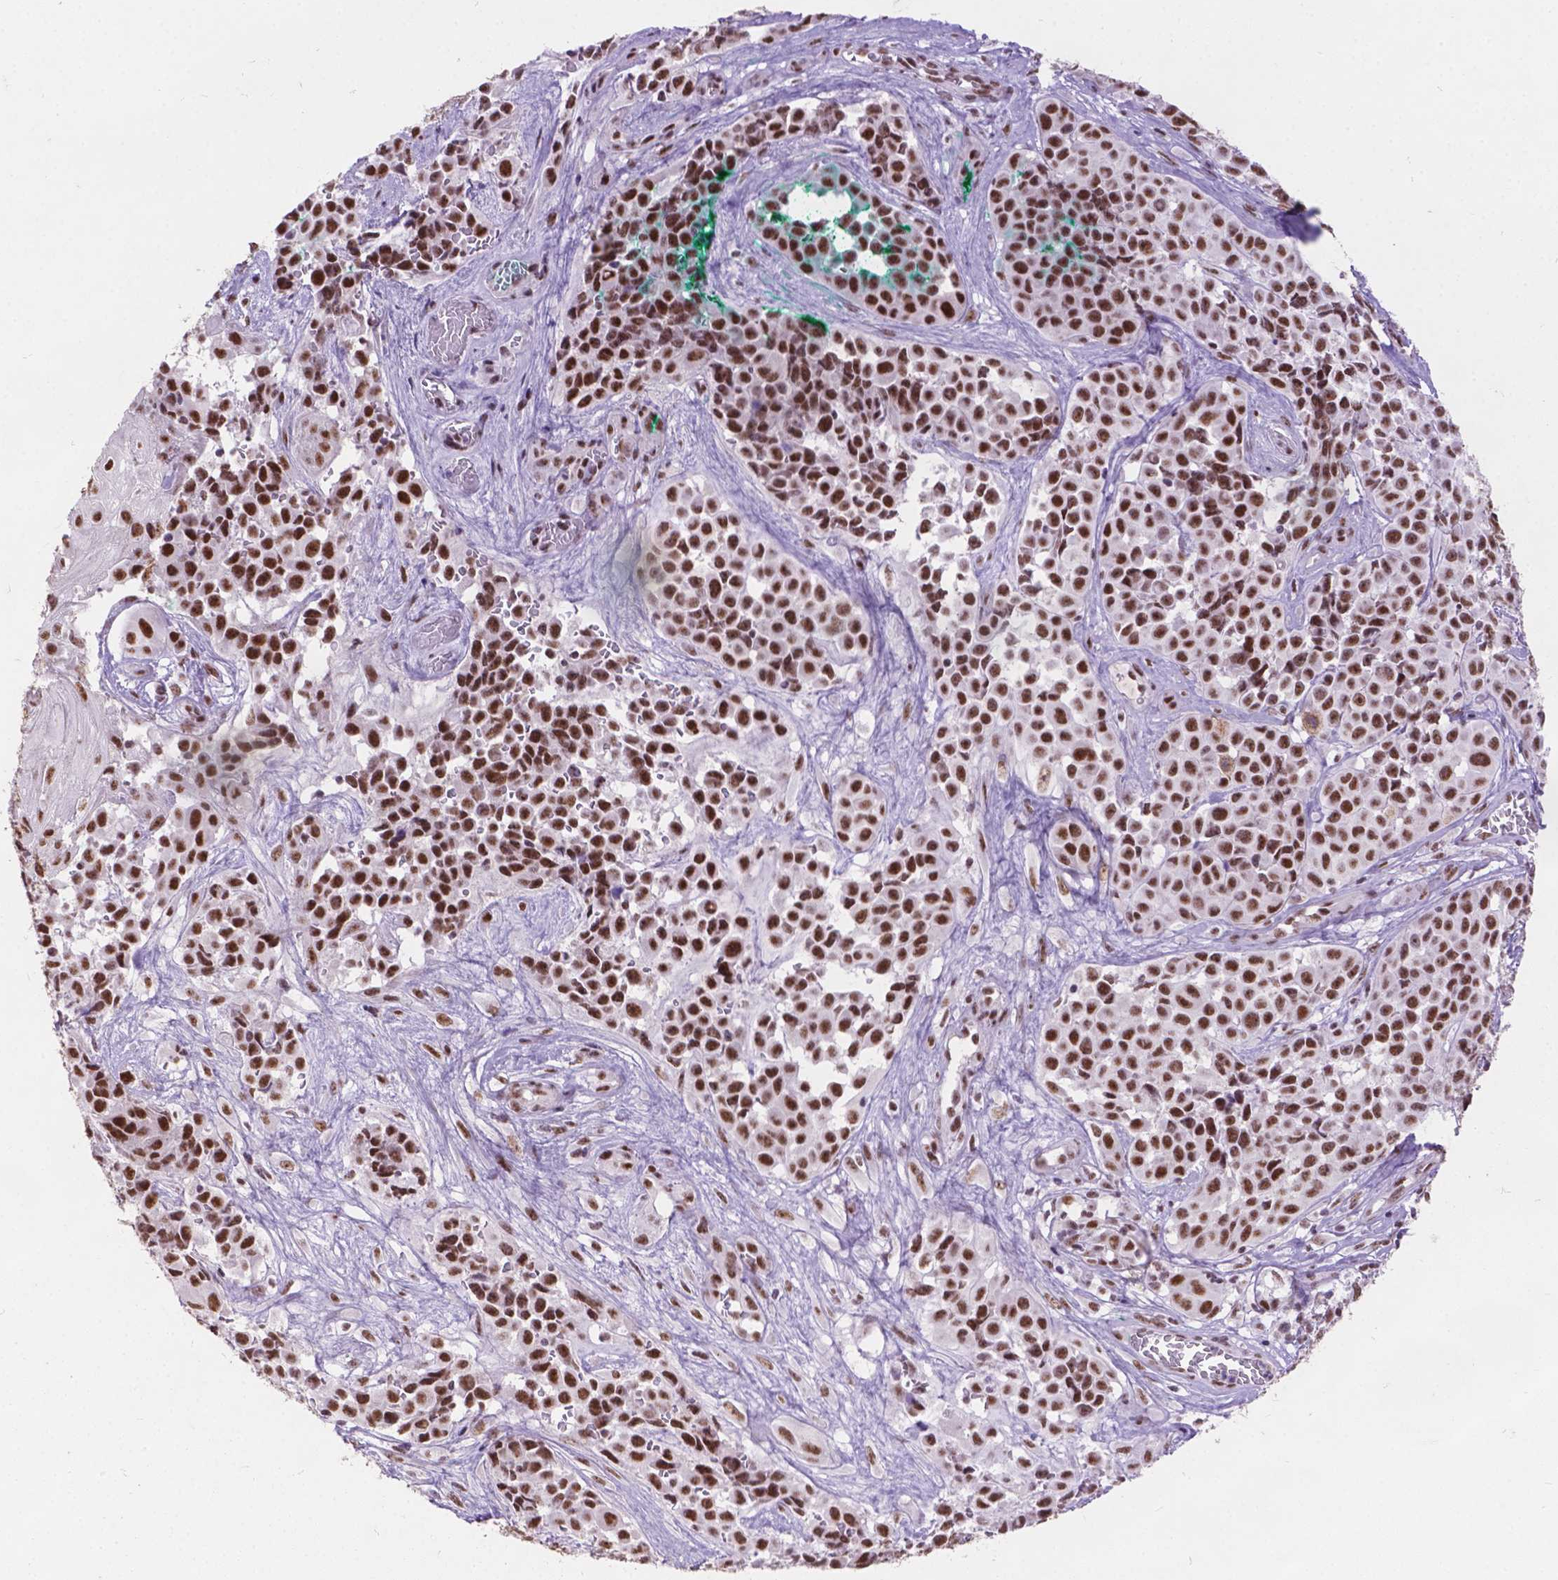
{"staining": {"intensity": "strong", "quantity": ">75%", "location": "nuclear"}, "tissue": "melanoma", "cell_type": "Tumor cells", "image_type": "cancer", "snomed": [{"axis": "morphology", "description": "Malignant melanoma, NOS"}, {"axis": "topography", "description": "Skin"}], "caption": "Immunohistochemical staining of human melanoma displays high levels of strong nuclear protein expression in about >75% of tumor cells. The protein of interest is stained brown, and the nuclei are stained in blue (DAB IHC with brightfield microscopy, high magnification).", "gene": "COIL", "patient": {"sex": "female", "age": 88}}